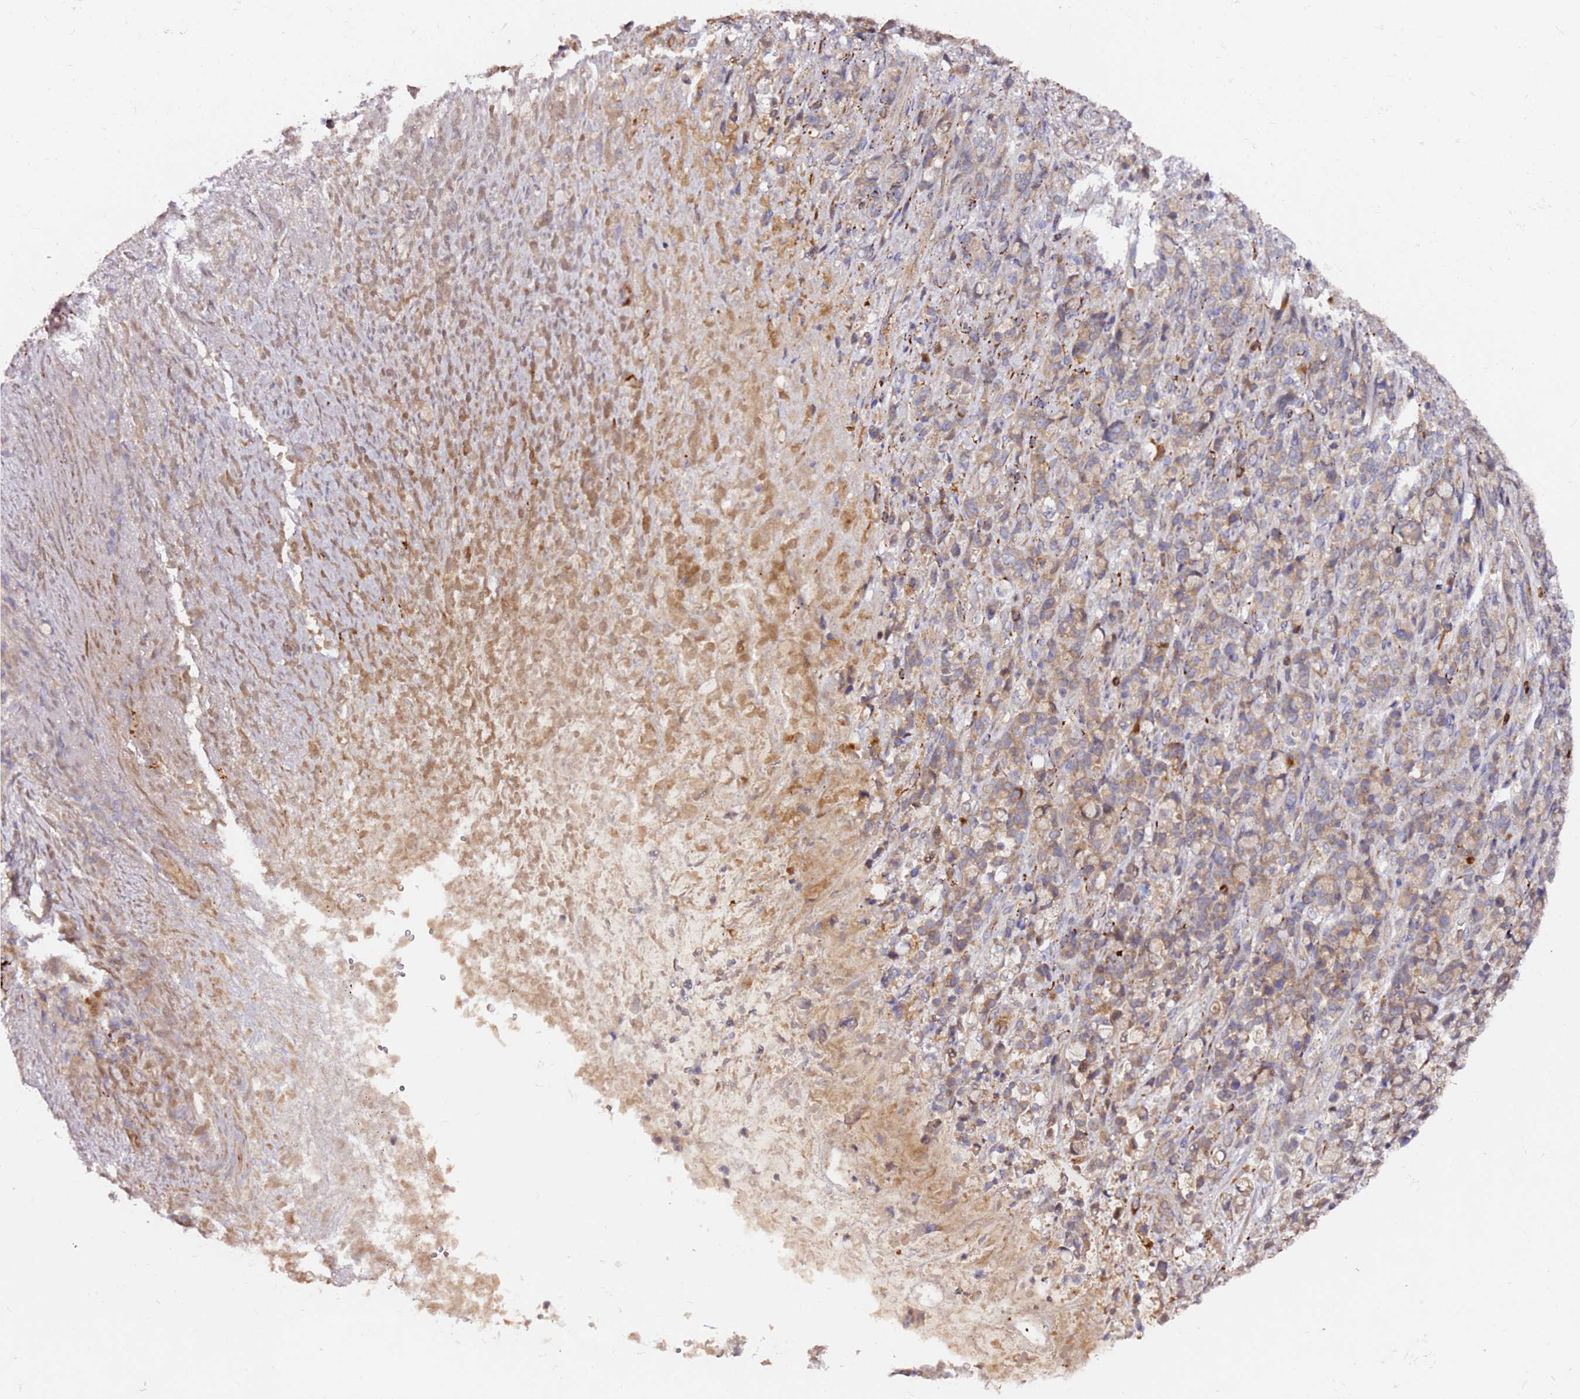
{"staining": {"intensity": "weak", "quantity": ">75%", "location": "cytoplasmic/membranous"}, "tissue": "stomach cancer", "cell_type": "Tumor cells", "image_type": "cancer", "snomed": [{"axis": "morphology", "description": "Normal tissue, NOS"}, {"axis": "morphology", "description": "Adenocarcinoma, NOS"}, {"axis": "topography", "description": "Stomach"}], "caption": "Protein analysis of adenocarcinoma (stomach) tissue displays weak cytoplasmic/membranous positivity in approximately >75% of tumor cells.", "gene": "ALG11", "patient": {"sex": "female", "age": 79}}